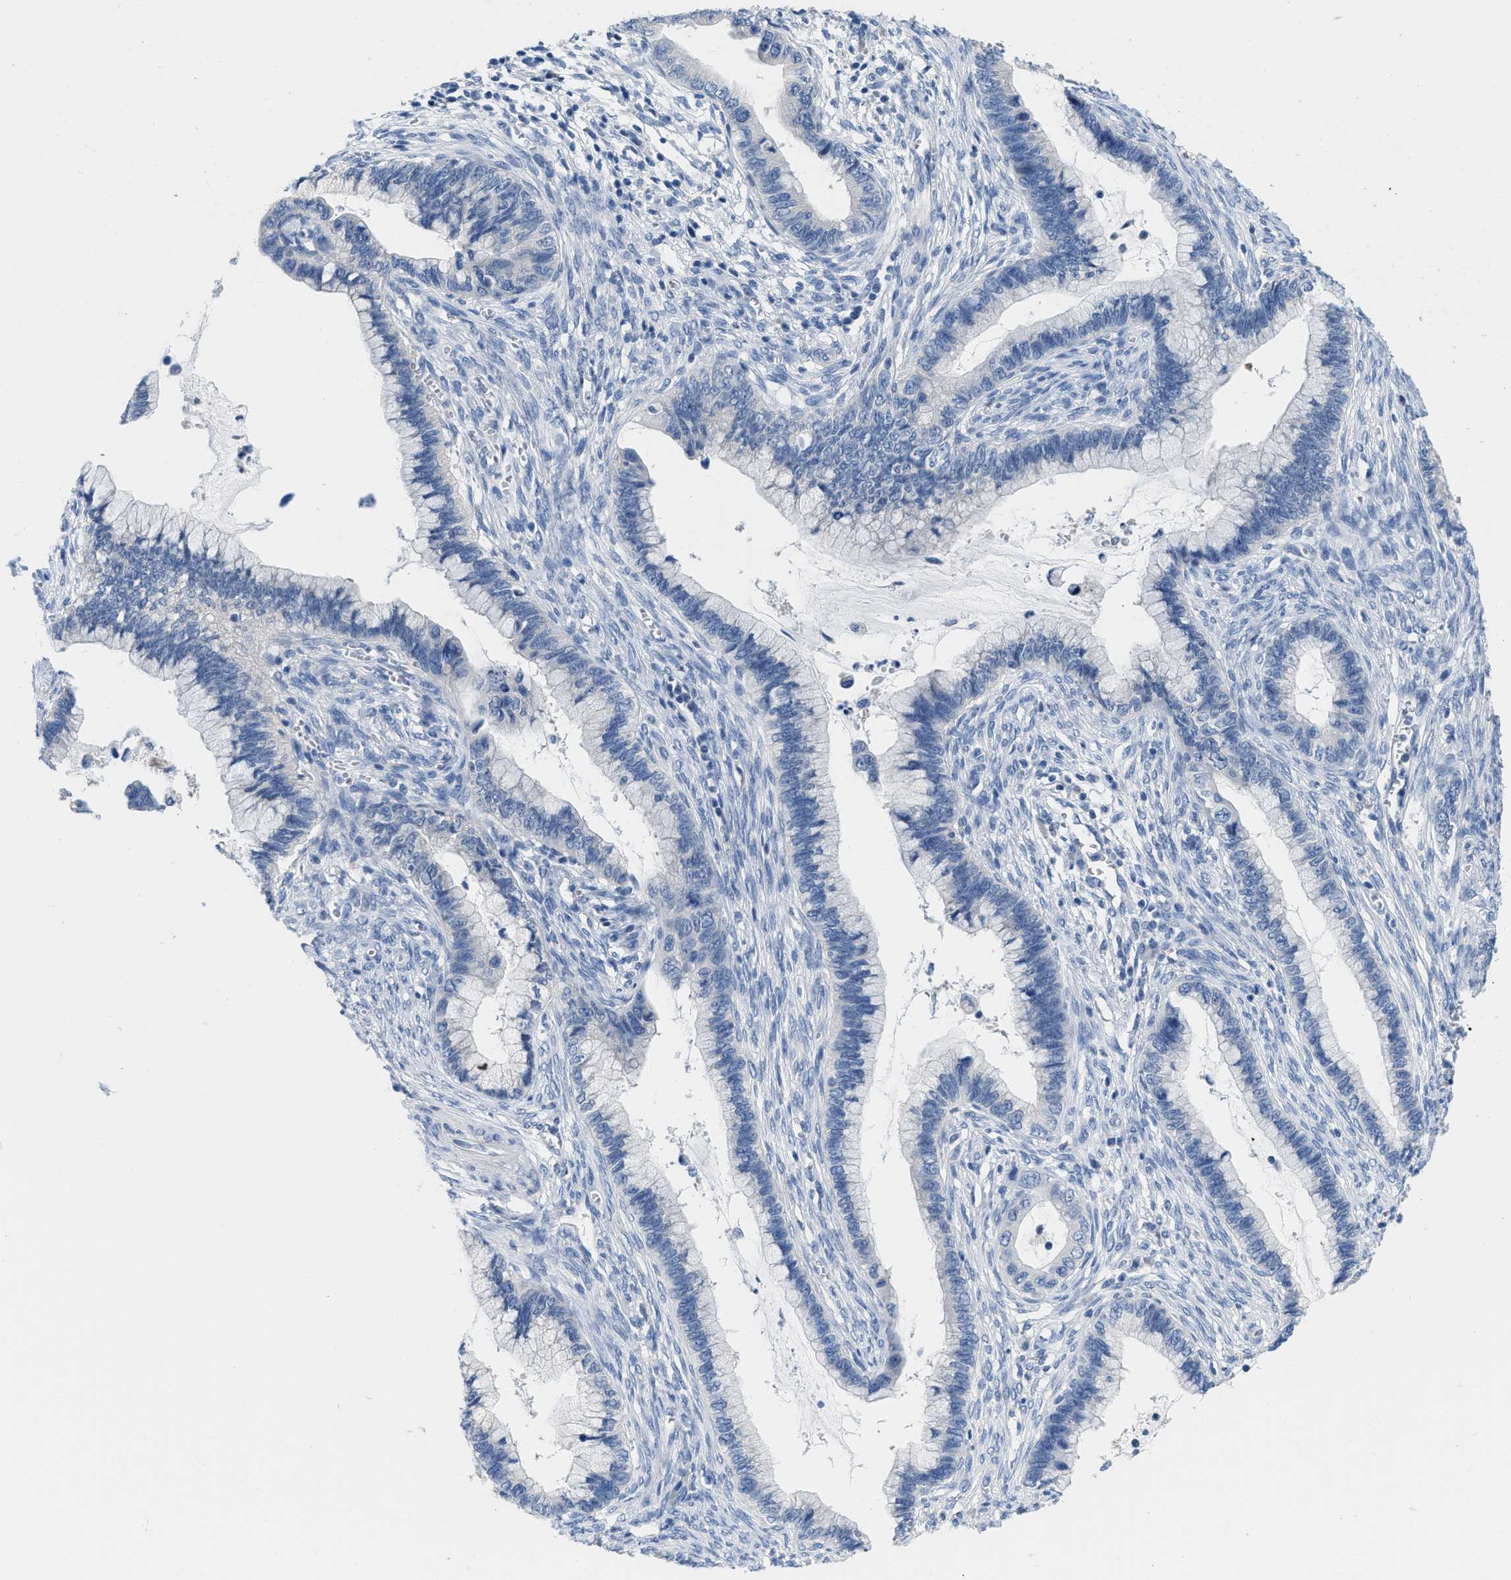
{"staining": {"intensity": "negative", "quantity": "none", "location": "none"}, "tissue": "cervical cancer", "cell_type": "Tumor cells", "image_type": "cancer", "snomed": [{"axis": "morphology", "description": "Adenocarcinoma, NOS"}, {"axis": "topography", "description": "Cervix"}], "caption": "This is an IHC micrograph of human cervical cancer. There is no expression in tumor cells.", "gene": "PYY", "patient": {"sex": "female", "age": 44}}